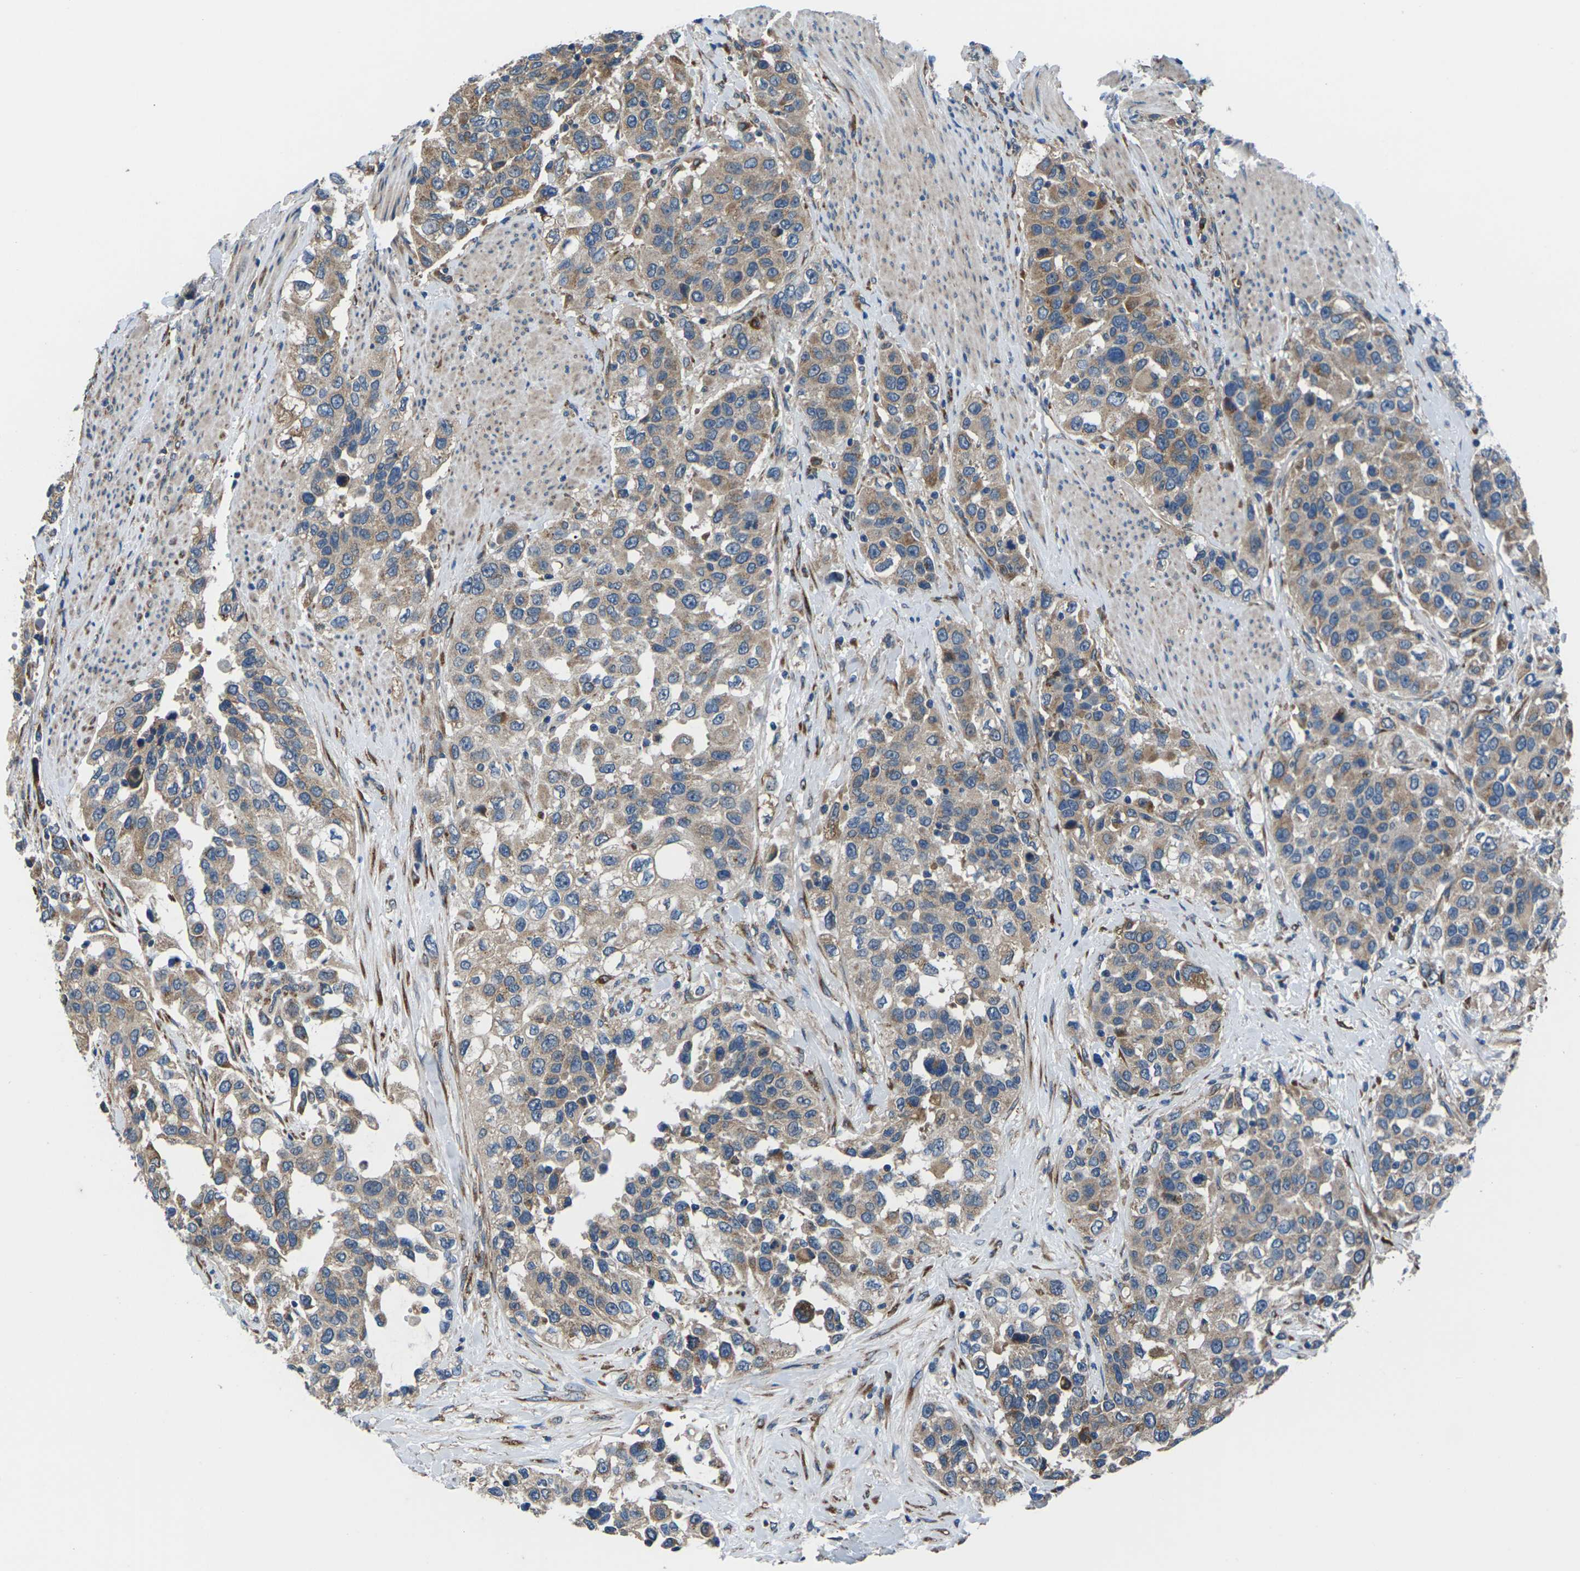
{"staining": {"intensity": "moderate", "quantity": ">75%", "location": "cytoplasmic/membranous"}, "tissue": "urothelial cancer", "cell_type": "Tumor cells", "image_type": "cancer", "snomed": [{"axis": "morphology", "description": "Urothelial carcinoma, High grade"}, {"axis": "topography", "description": "Urinary bladder"}], "caption": "High-magnification brightfield microscopy of urothelial cancer stained with DAB (3,3'-diaminobenzidine) (brown) and counterstained with hematoxylin (blue). tumor cells exhibit moderate cytoplasmic/membranous positivity is identified in approximately>75% of cells.", "gene": "GABRP", "patient": {"sex": "female", "age": 80}}